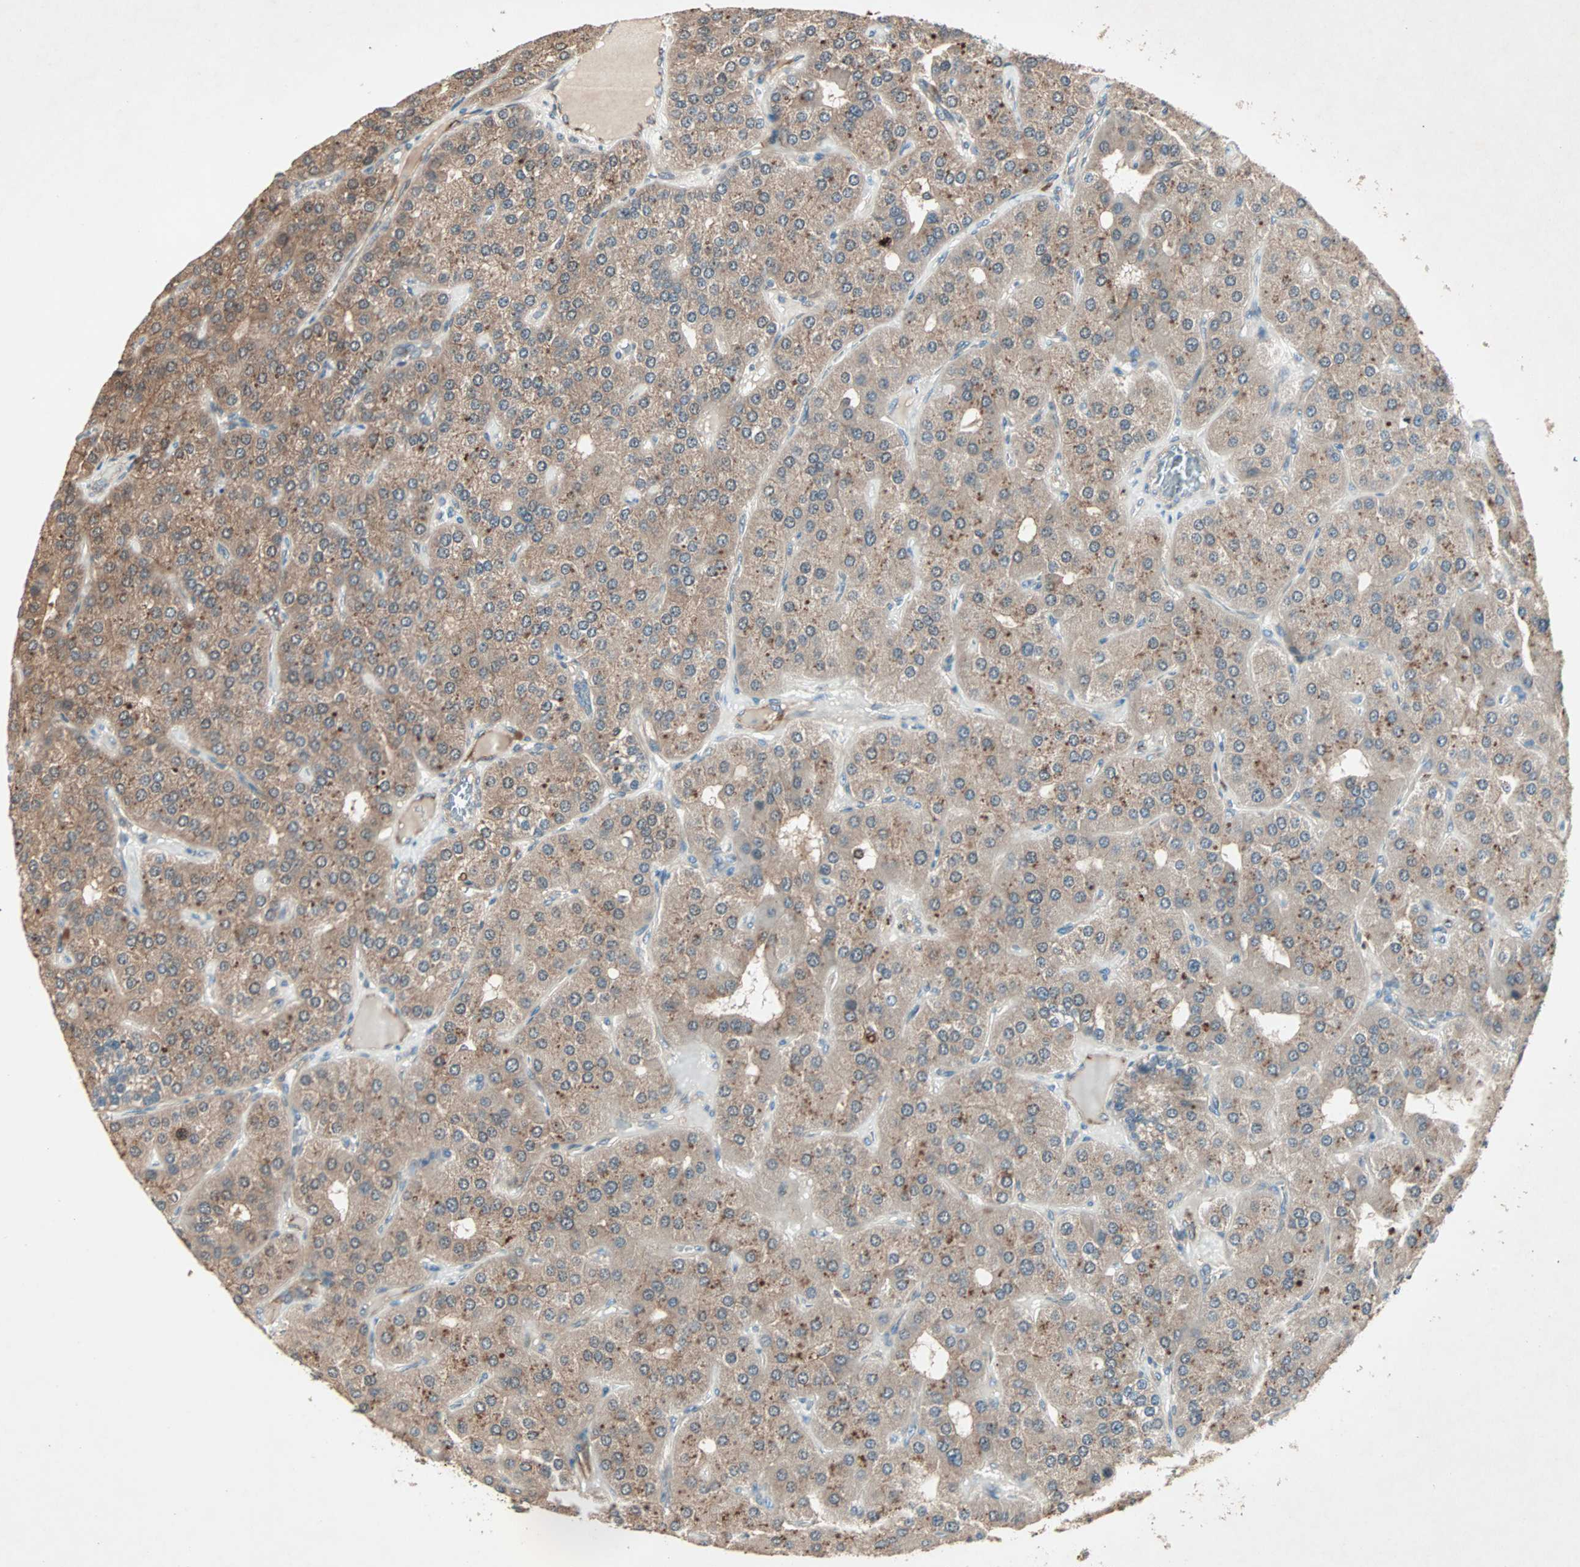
{"staining": {"intensity": "moderate", "quantity": "25%-75%", "location": "cytoplasmic/membranous"}, "tissue": "parathyroid gland", "cell_type": "Glandular cells", "image_type": "normal", "snomed": [{"axis": "morphology", "description": "Normal tissue, NOS"}, {"axis": "morphology", "description": "Adenoma, NOS"}, {"axis": "topography", "description": "Parathyroid gland"}], "caption": "About 25%-75% of glandular cells in benign human parathyroid gland show moderate cytoplasmic/membranous protein staining as visualized by brown immunohistochemical staining.", "gene": "SDSL", "patient": {"sex": "female", "age": 86}}